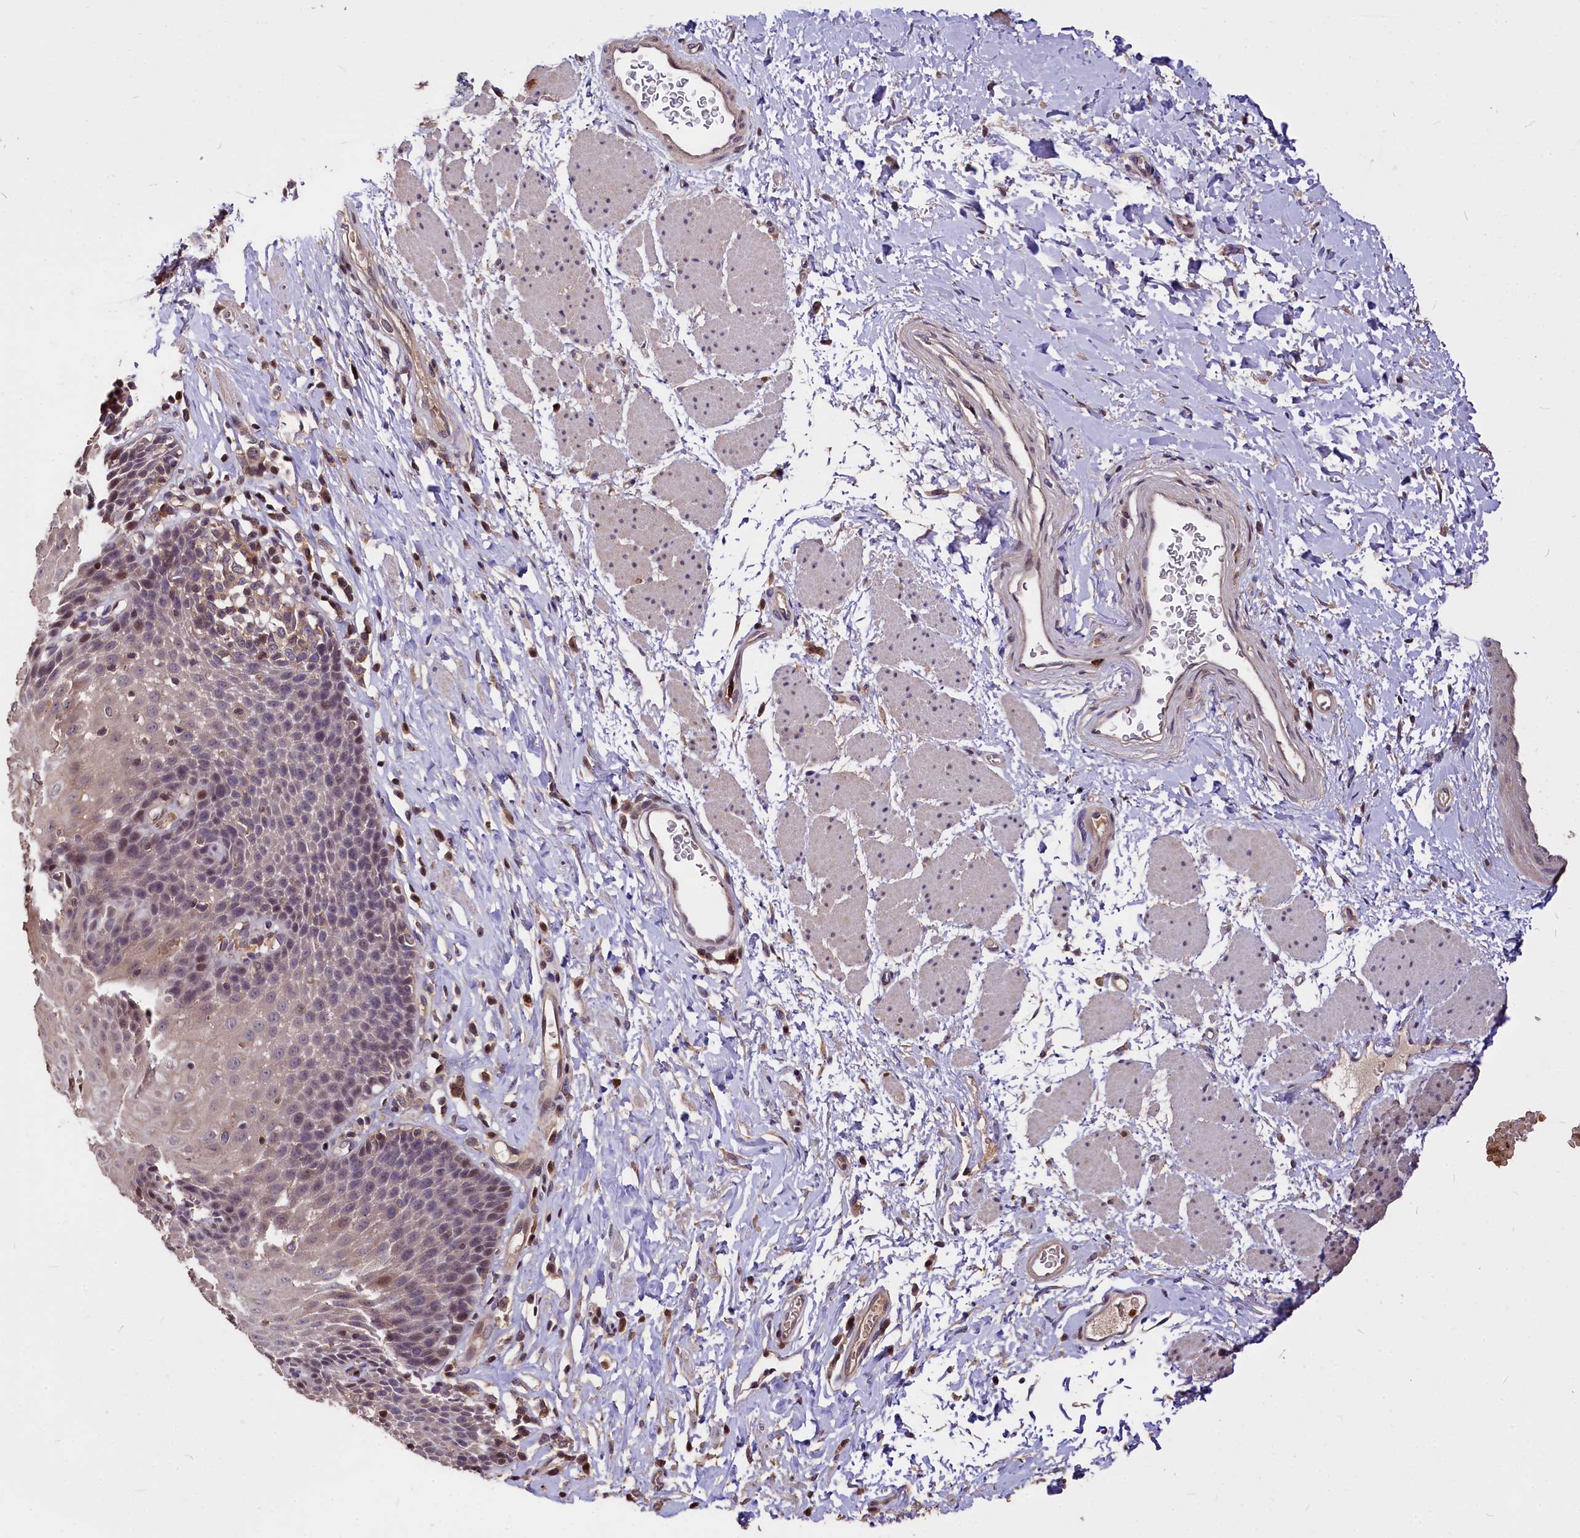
{"staining": {"intensity": "weak", "quantity": "<25%", "location": "cytoplasmic/membranous,nuclear"}, "tissue": "esophagus", "cell_type": "Squamous epithelial cells", "image_type": "normal", "snomed": [{"axis": "morphology", "description": "Normal tissue, NOS"}, {"axis": "topography", "description": "Esophagus"}], "caption": "Immunohistochemistry (IHC) histopathology image of benign esophagus: esophagus stained with DAB (3,3'-diaminobenzidine) shows no significant protein expression in squamous epithelial cells.", "gene": "ATG101", "patient": {"sex": "female", "age": 61}}